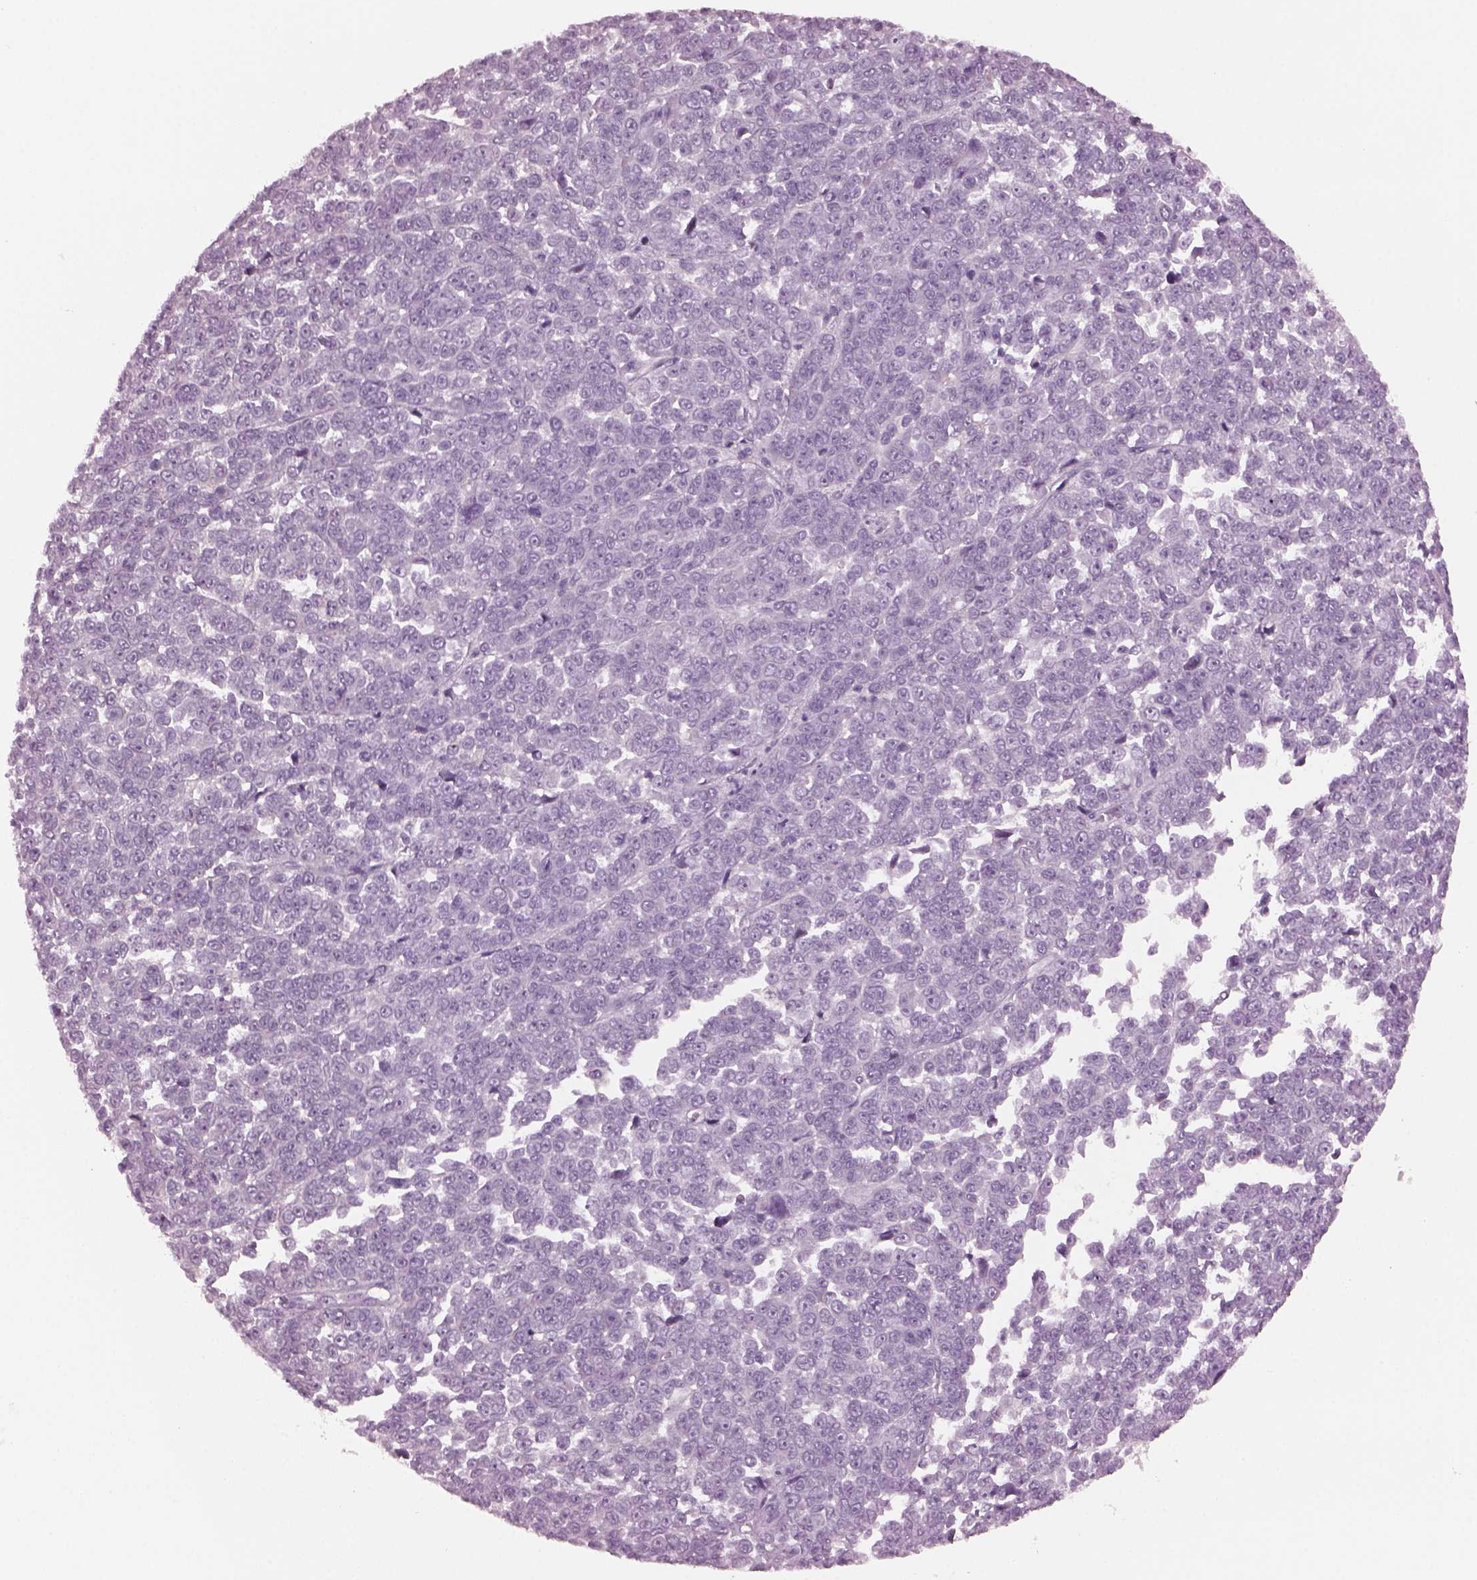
{"staining": {"intensity": "negative", "quantity": "none", "location": "none"}, "tissue": "melanoma", "cell_type": "Tumor cells", "image_type": "cancer", "snomed": [{"axis": "morphology", "description": "Malignant melanoma, NOS"}, {"axis": "topography", "description": "Skin"}], "caption": "There is no significant expression in tumor cells of malignant melanoma.", "gene": "SHTN1", "patient": {"sex": "female", "age": 95}}